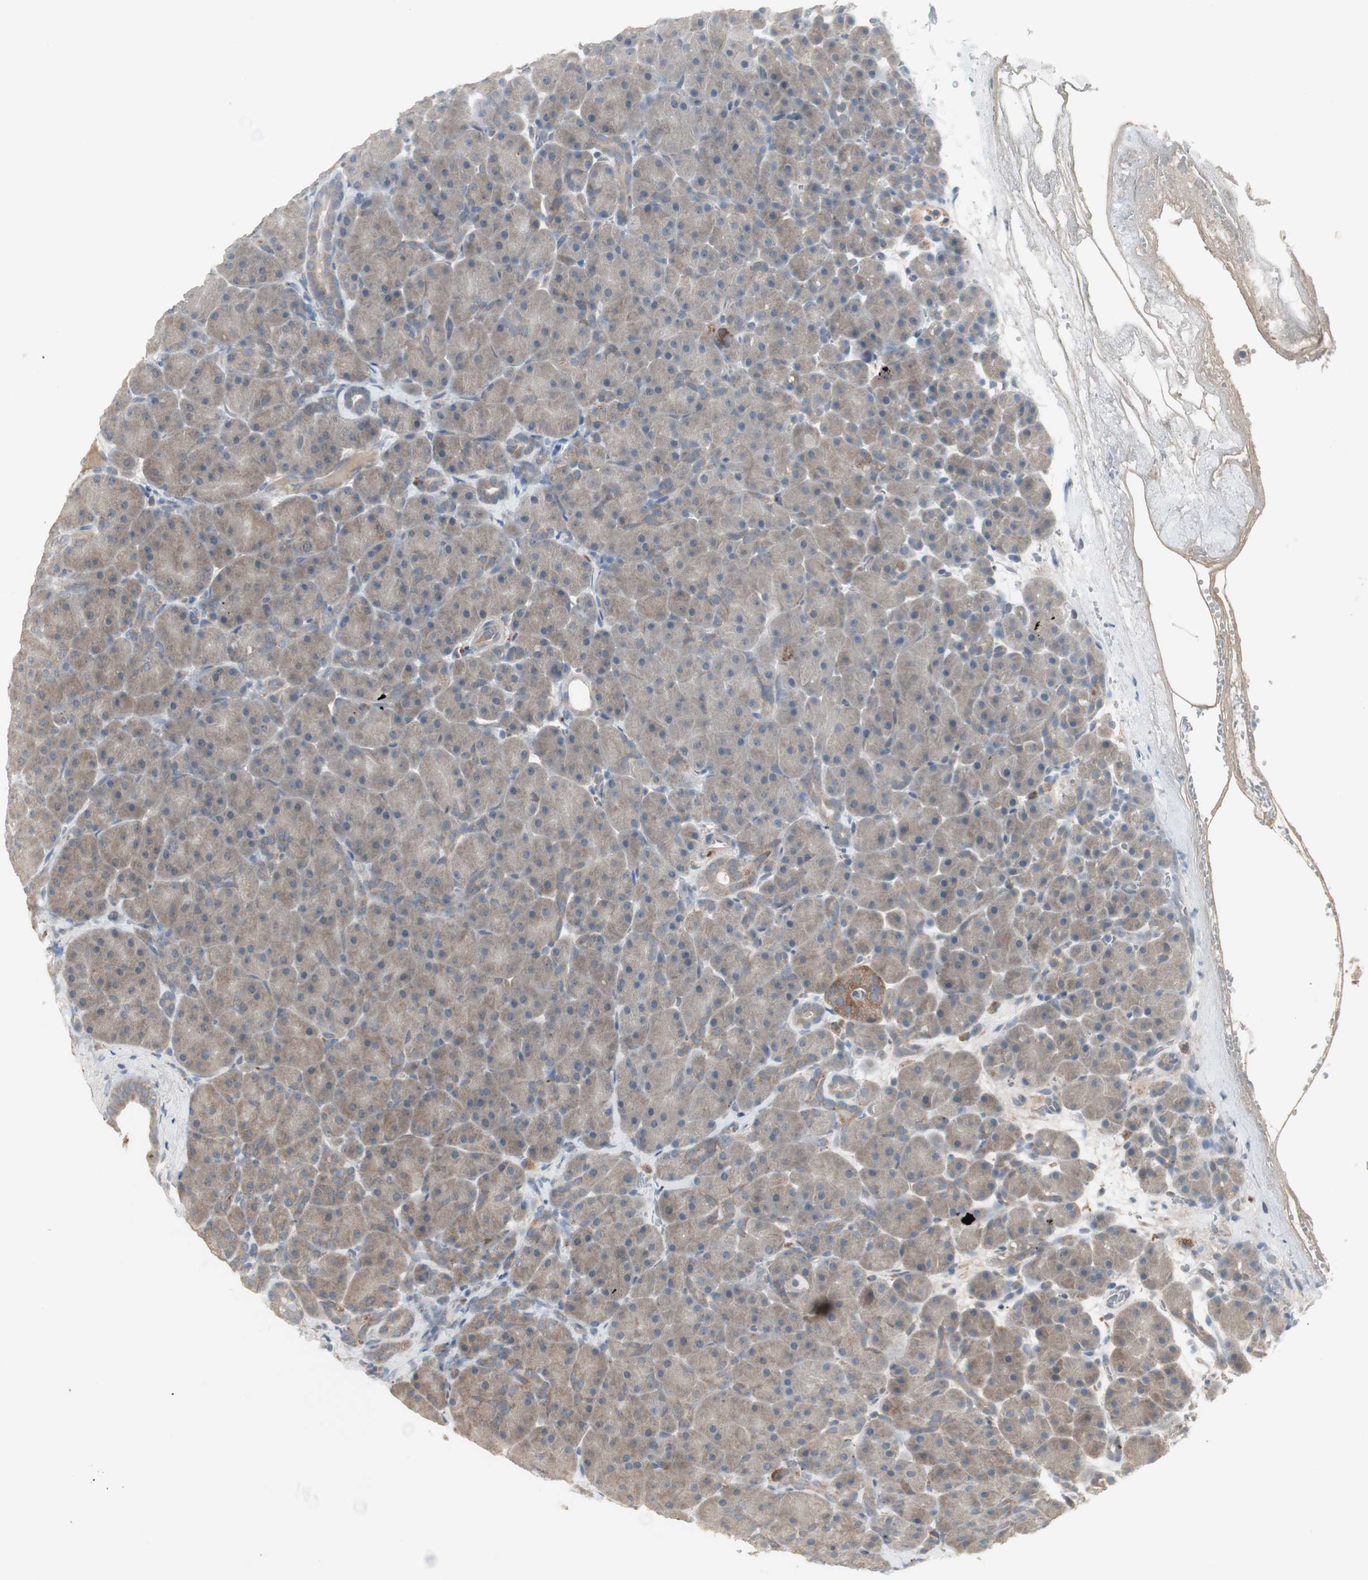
{"staining": {"intensity": "weak", "quantity": "25%-75%", "location": "cytoplasmic/membranous"}, "tissue": "pancreas", "cell_type": "Exocrine glandular cells", "image_type": "normal", "snomed": [{"axis": "morphology", "description": "Normal tissue, NOS"}, {"axis": "topography", "description": "Pancreas"}], "caption": "Immunohistochemical staining of benign human pancreas demonstrates 25%-75% levels of weak cytoplasmic/membranous protein expression in about 25%-75% of exocrine glandular cells. (IHC, brightfield microscopy, high magnification).", "gene": "JMJD7", "patient": {"sex": "male", "age": 66}}